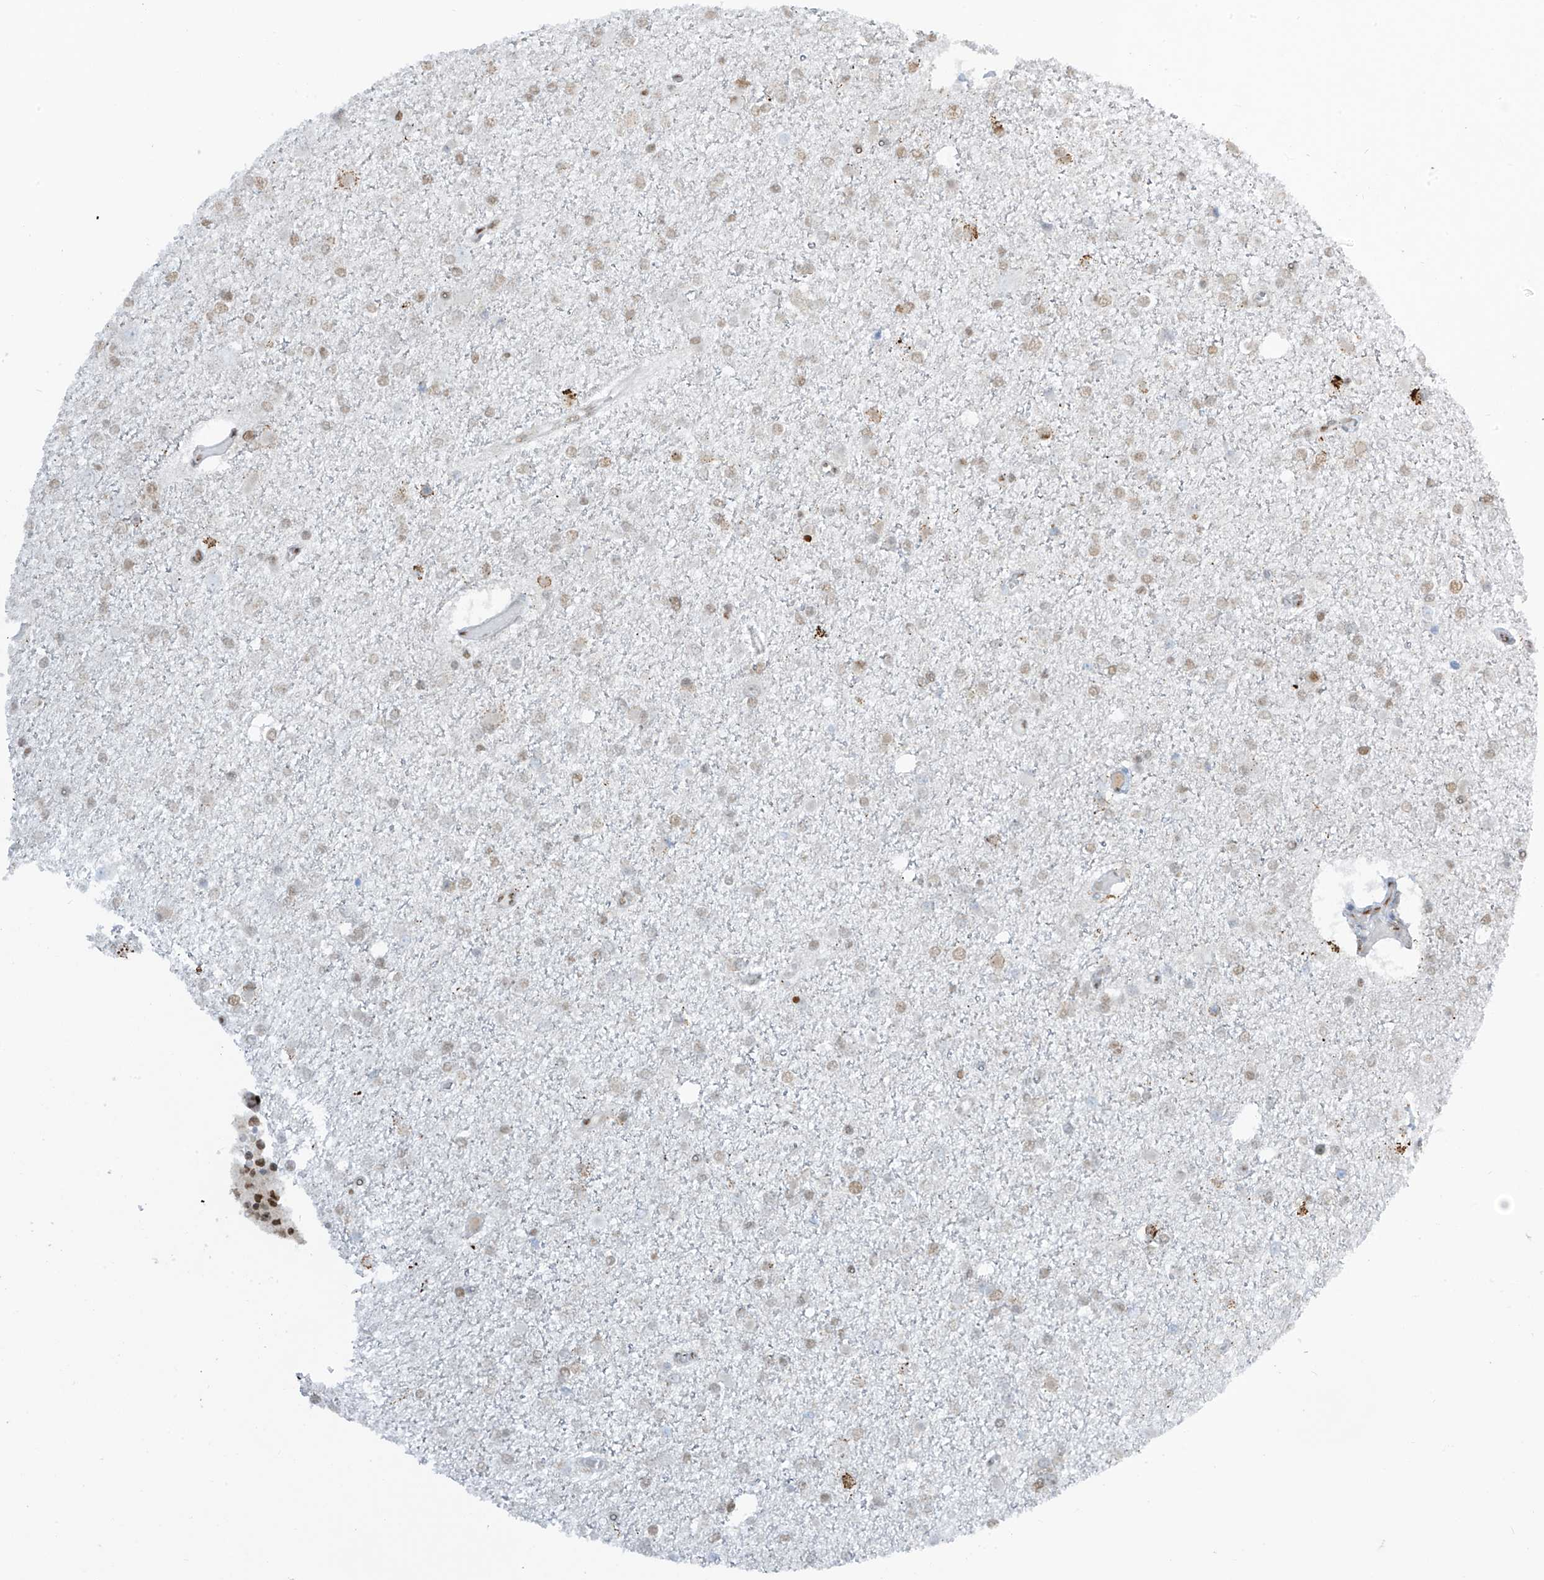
{"staining": {"intensity": "weak", "quantity": "25%-75%", "location": "nuclear"}, "tissue": "glioma", "cell_type": "Tumor cells", "image_type": "cancer", "snomed": [{"axis": "morphology", "description": "Glioma, malignant, Low grade"}, {"axis": "topography", "description": "Brain"}], "caption": "IHC (DAB) staining of human glioma exhibits weak nuclear protein staining in approximately 25%-75% of tumor cells. Immunohistochemistry stains the protein of interest in brown and the nuclei are stained blue.", "gene": "PM20D2", "patient": {"sex": "female", "age": 22}}